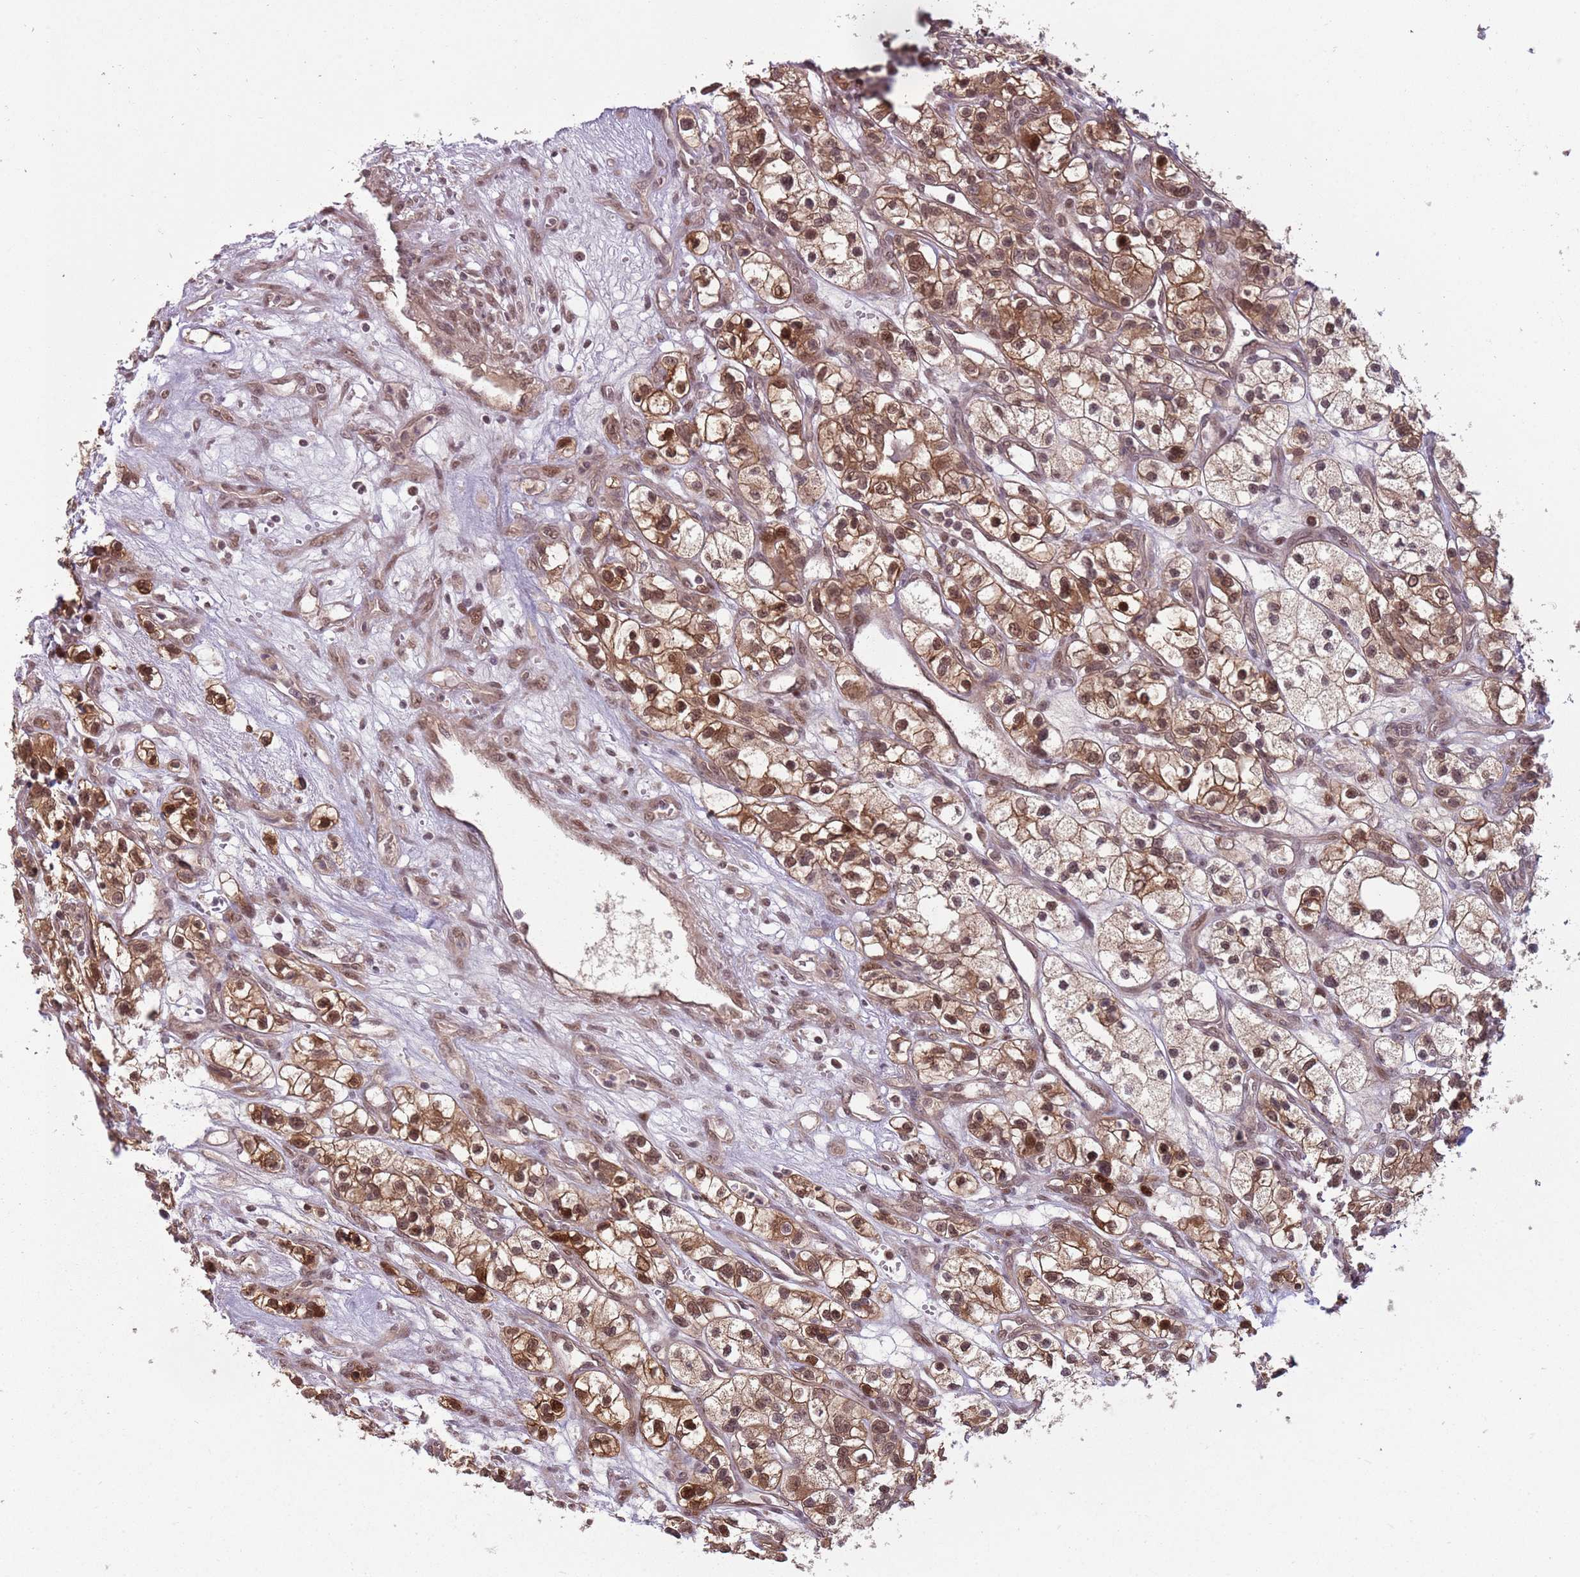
{"staining": {"intensity": "moderate", "quantity": ">75%", "location": "cytoplasmic/membranous,nuclear"}, "tissue": "renal cancer", "cell_type": "Tumor cells", "image_type": "cancer", "snomed": [{"axis": "morphology", "description": "Adenocarcinoma, NOS"}, {"axis": "topography", "description": "Kidney"}], "caption": "Immunohistochemistry (DAB (3,3'-diaminobenzidine)) staining of human renal cancer (adenocarcinoma) exhibits moderate cytoplasmic/membranous and nuclear protein positivity in approximately >75% of tumor cells.", "gene": "ADAMTS3", "patient": {"sex": "female", "age": 57}}